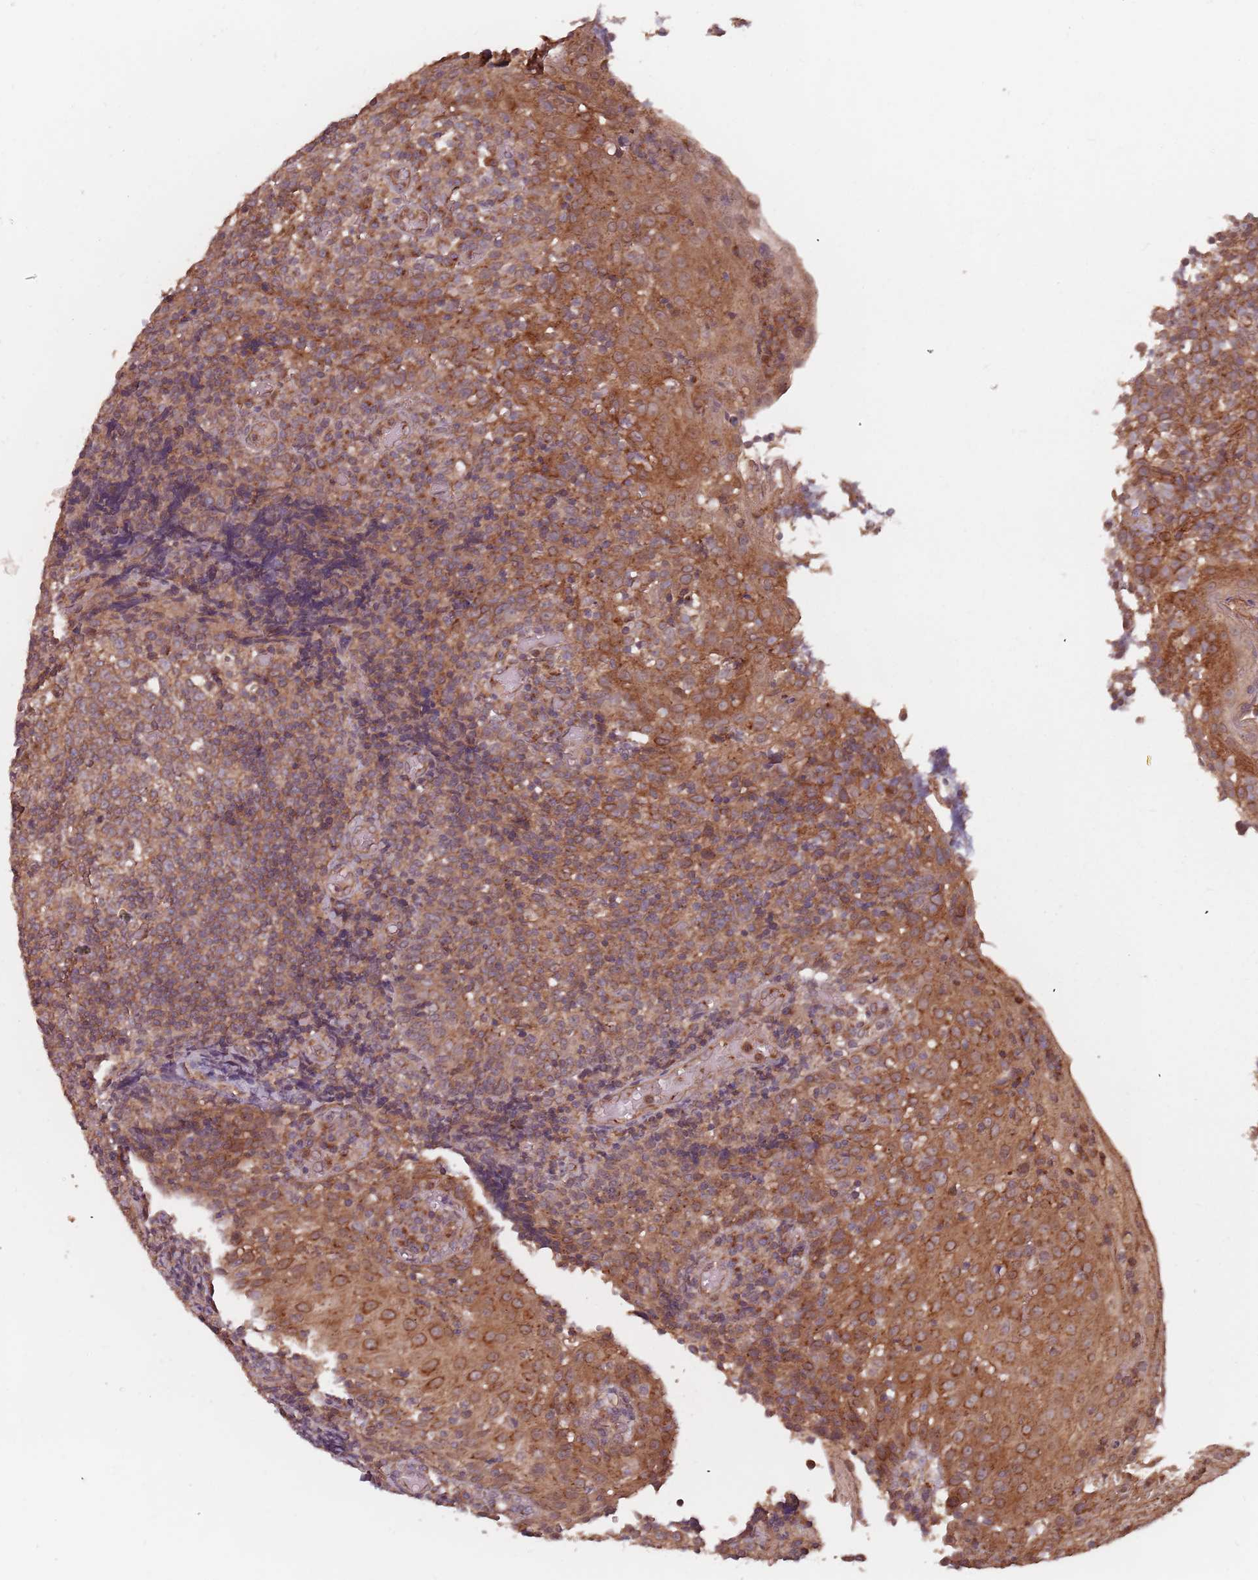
{"staining": {"intensity": "weak", "quantity": ">75%", "location": "cytoplasmic/membranous"}, "tissue": "tonsil", "cell_type": "Germinal center cells", "image_type": "normal", "snomed": [{"axis": "morphology", "description": "Normal tissue, NOS"}, {"axis": "topography", "description": "Tonsil"}], "caption": "Tonsil stained for a protein reveals weak cytoplasmic/membranous positivity in germinal center cells. The staining is performed using DAB brown chromogen to label protein expression. The nuclei are counter-stained blue using hematoxylin.", "gene": "C3orf14", "patient": {"sex": "female", "age": 19}}